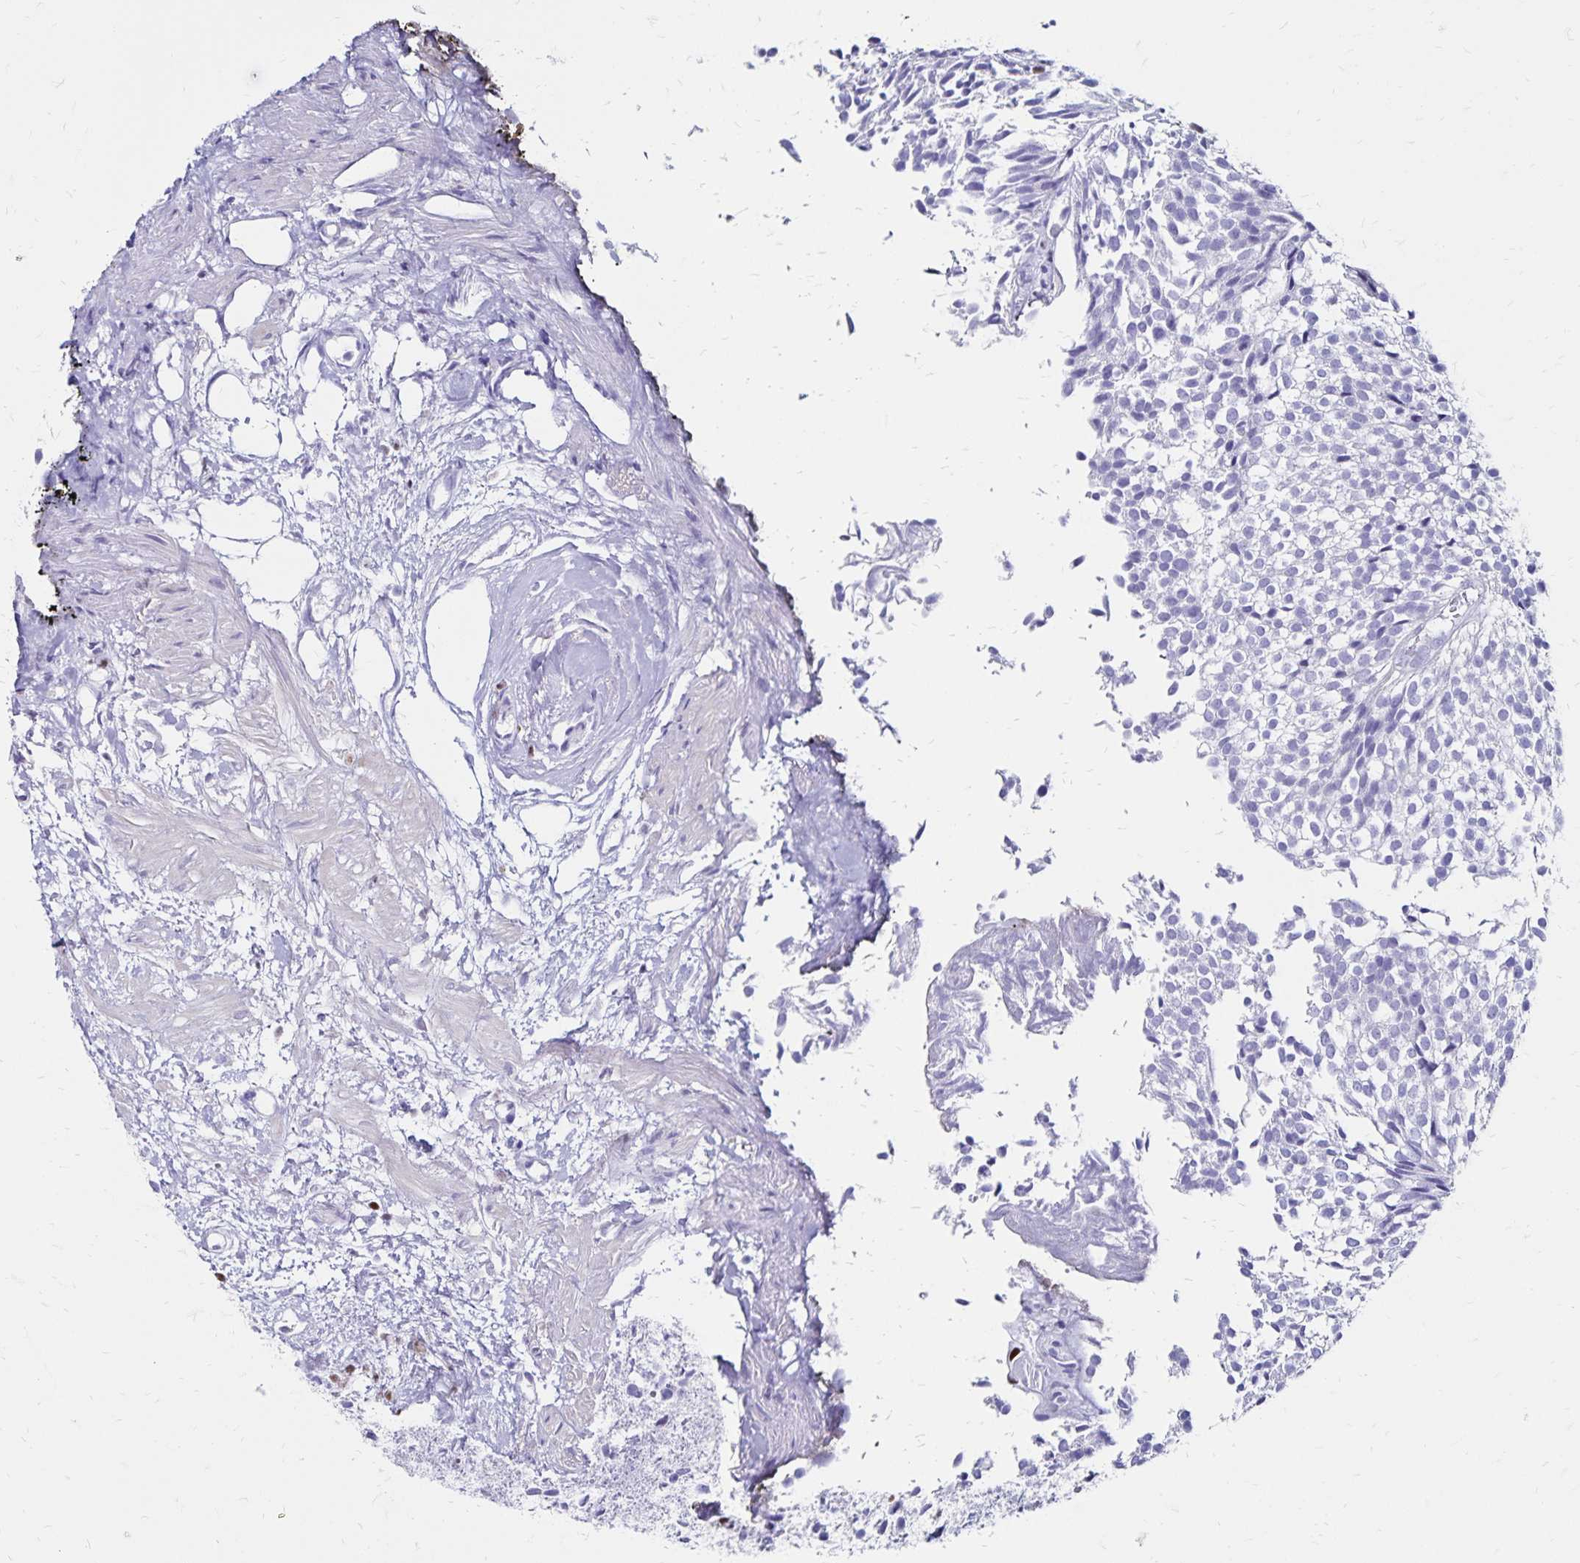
{"staining": {"intensity": "negative", "quantity": "none", "location": "none"}, "tissue": "urothelial cancer", "cell_type": "Tumor cells", "image_type": "cancer", "snomed": [{"axis": "morphology", "description": "Urothelial carcinoma, Low grade"}, {"axis": "topography", "description": "Urinary bladder"}], "caption": "Immunohistochemistry (IHC) micrograph of urothelial carcinoma (low-grade) stained for a protein (brown), which reveals no staining in tumor cells.", "gene": "IKZF1", "patient": {"sex": "male", "age": 91}}